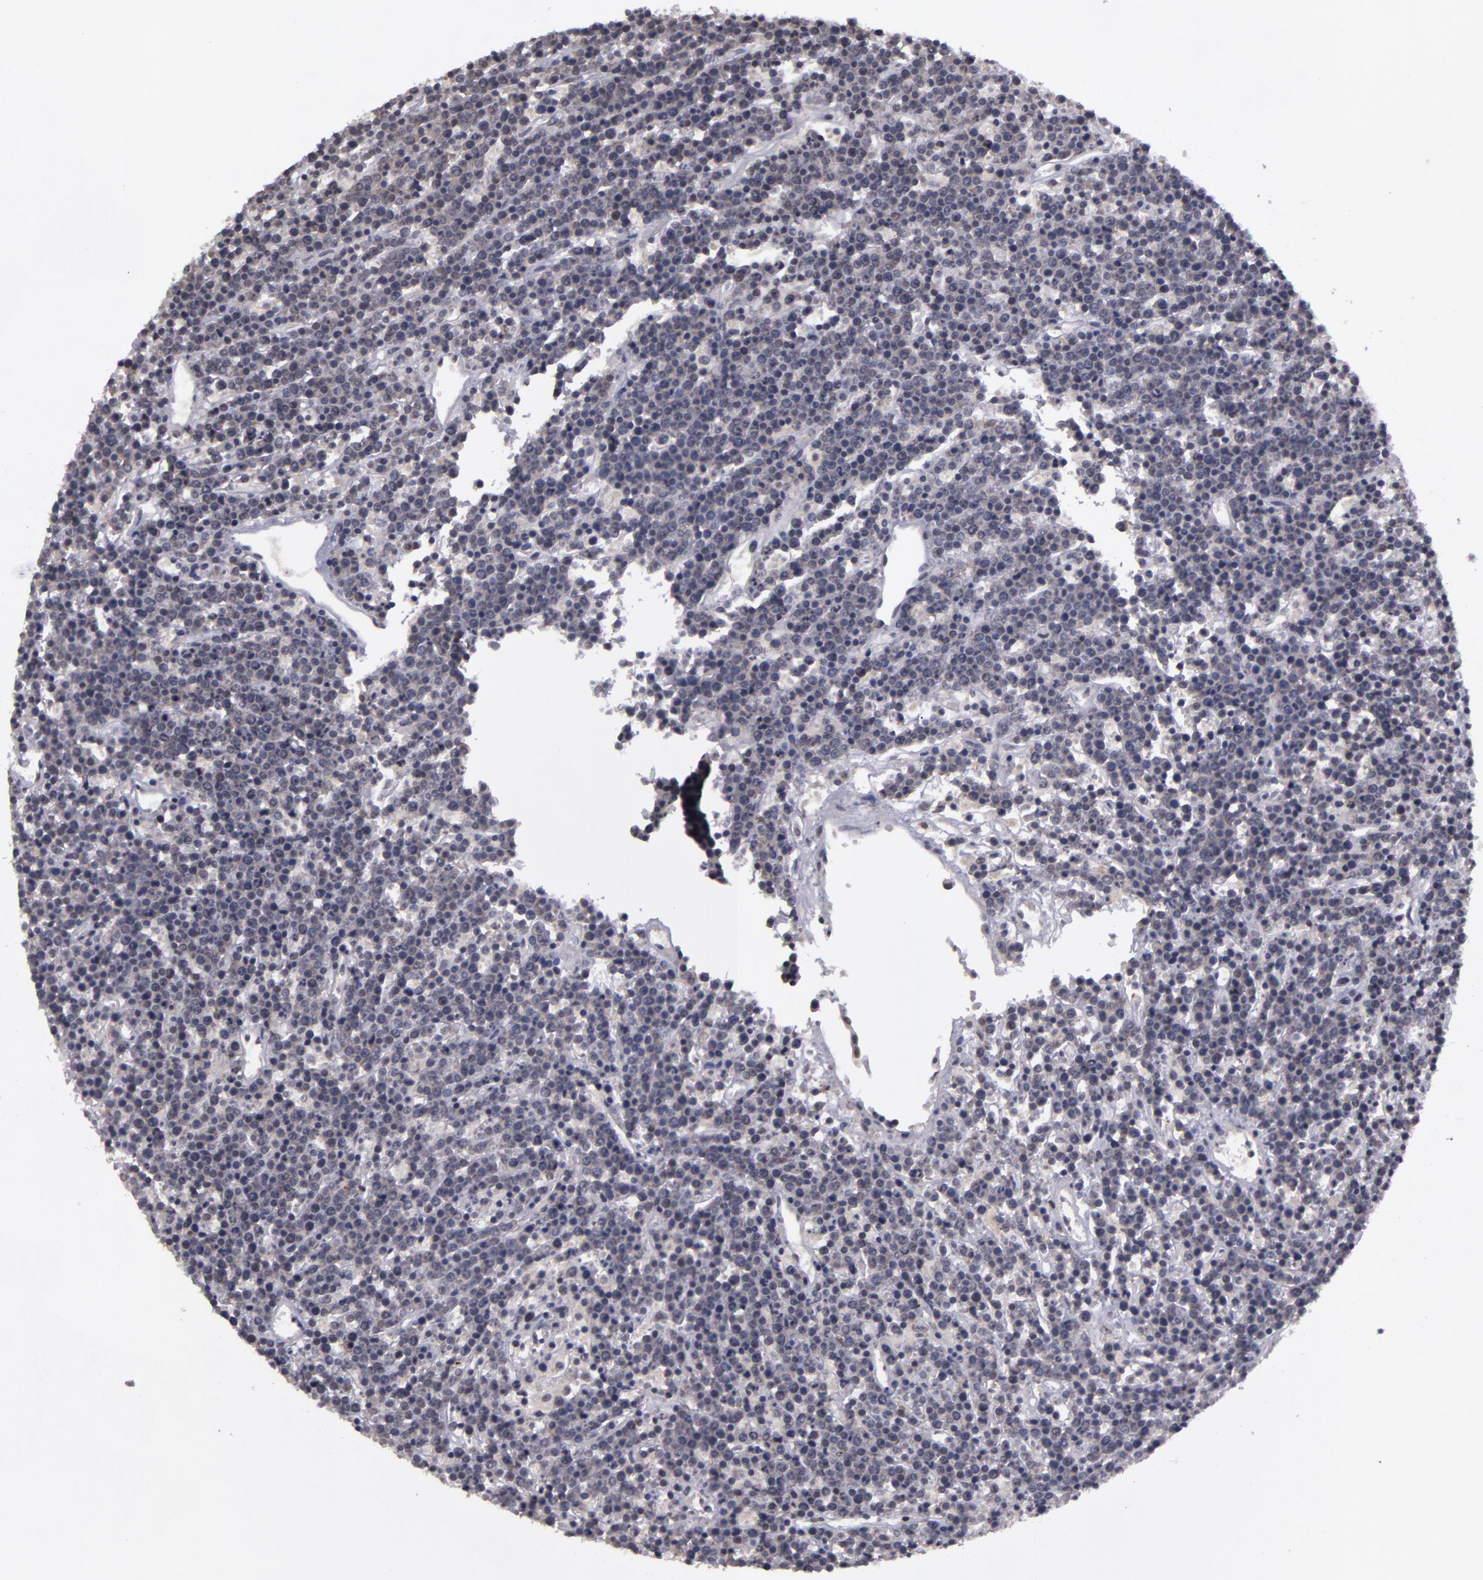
{"staining": {"intensity": "negative", "quantity": "none", "location": "none"}, "tissue": "lymphoma", "cell_type": "Tumor cells", "image_type": "cancer", "snomed": [{"axis": "morphology", "description": "Malignant lymphoma, non-Hodgkin's type, High grade"}, {"axis": "topography", "description": "Ovary"}], "caption": "Tumor cells are negative for protein expression in human malignant lymphoma, non-Hodgkin's type (high-grade).", "gene": "RRP7A", "patient": {"sex": "female", "age": 56}}